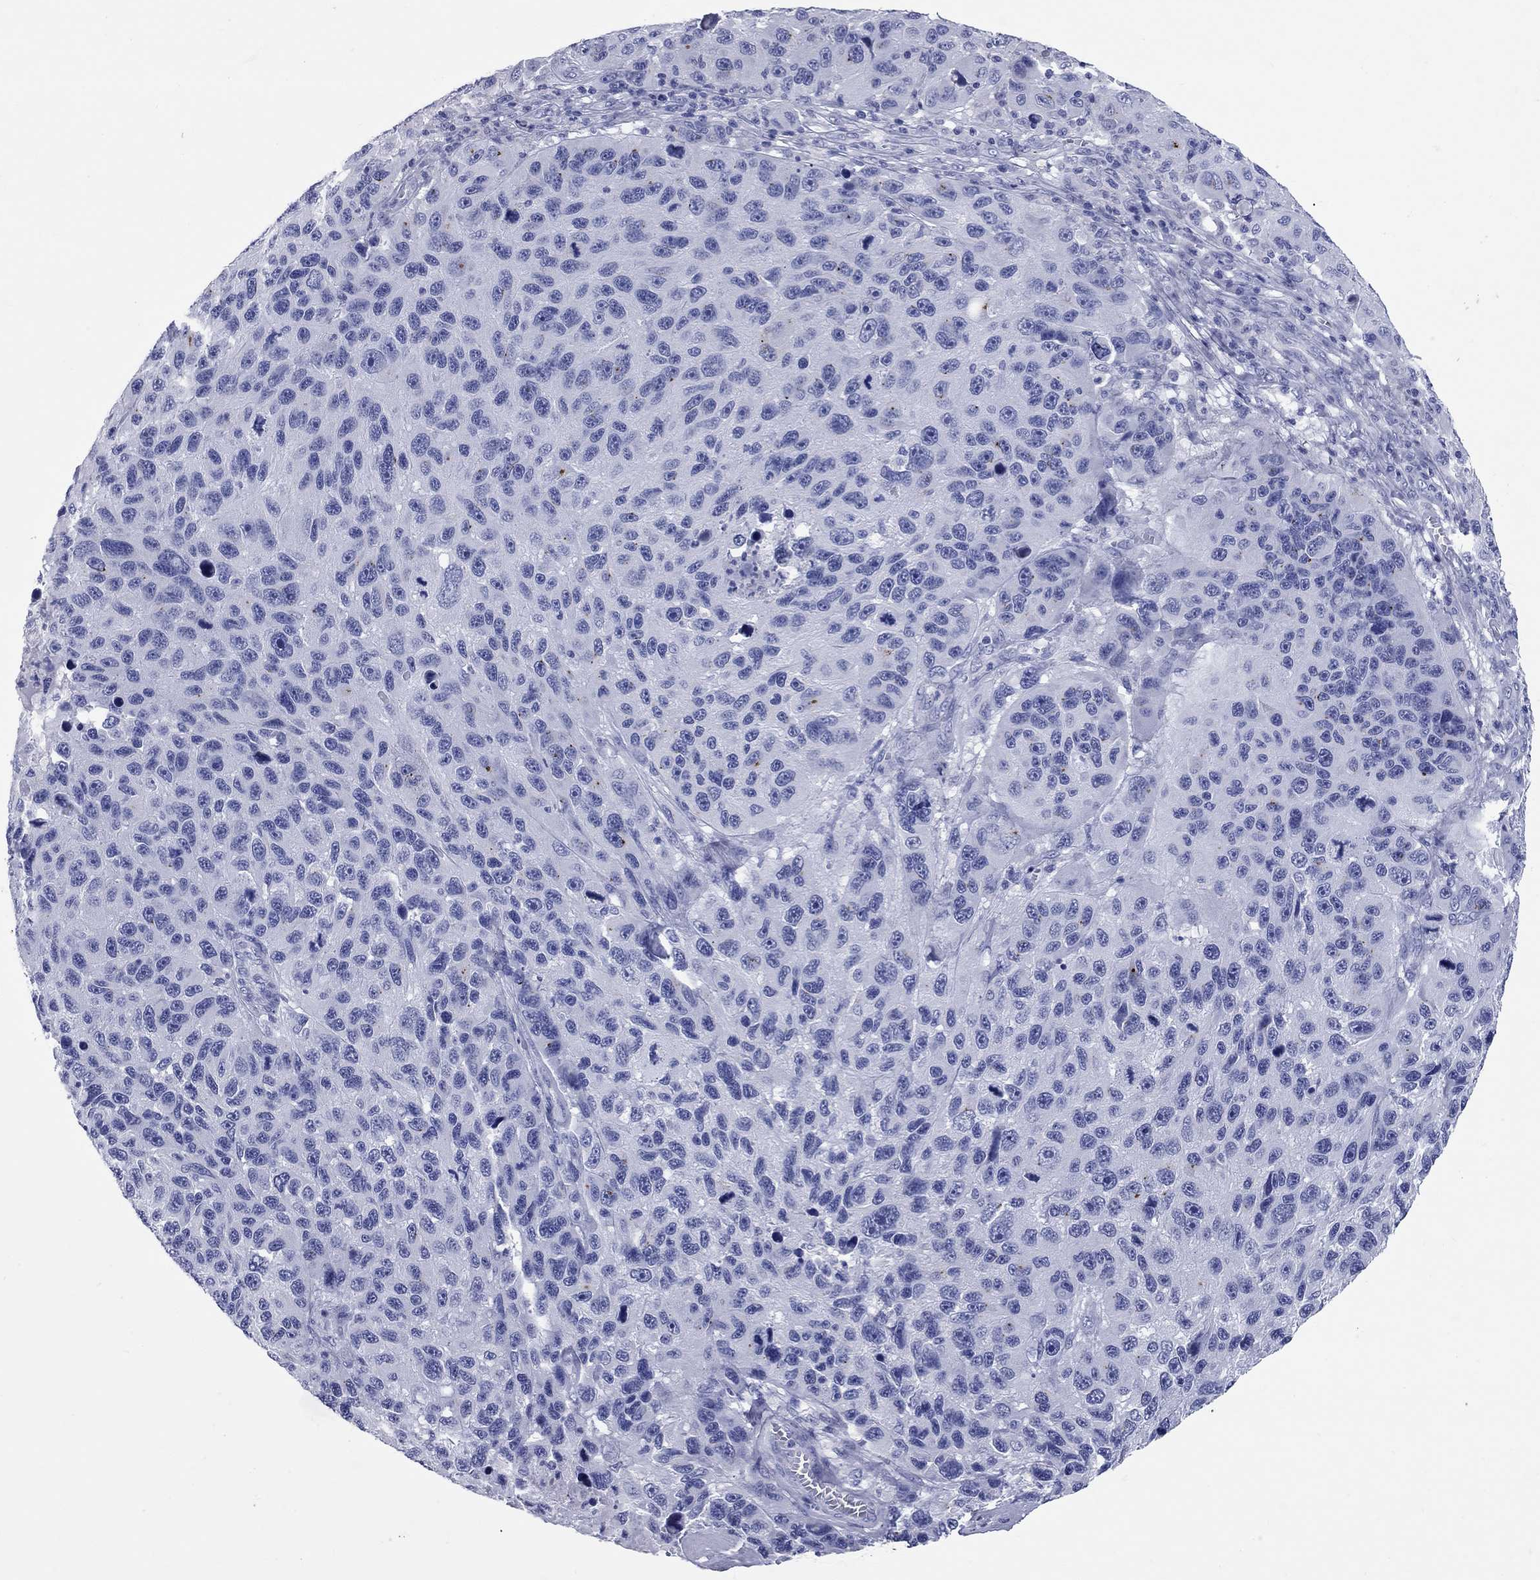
{"staining": {"intensity": "negative", "quantity": "none", "location": "none"}, "tissue": "melanoma", "cell_type": "Tumor cells", "image_type": "cancer", "snomed": [{"axis": "morphology", "description": "Malignant melanoma, NOS"}, {"axis": "topography", "description": "Skin"}], "caption": "Immunohistochemistry (IHC) of melanoma reveals no positivity in tumor cells. (DAB (3,3'-diaminobenzidine) immunohistochemistry, high magnification).", "gene": "CCNA1", "patient": {"sex": "male", "age": 53}}